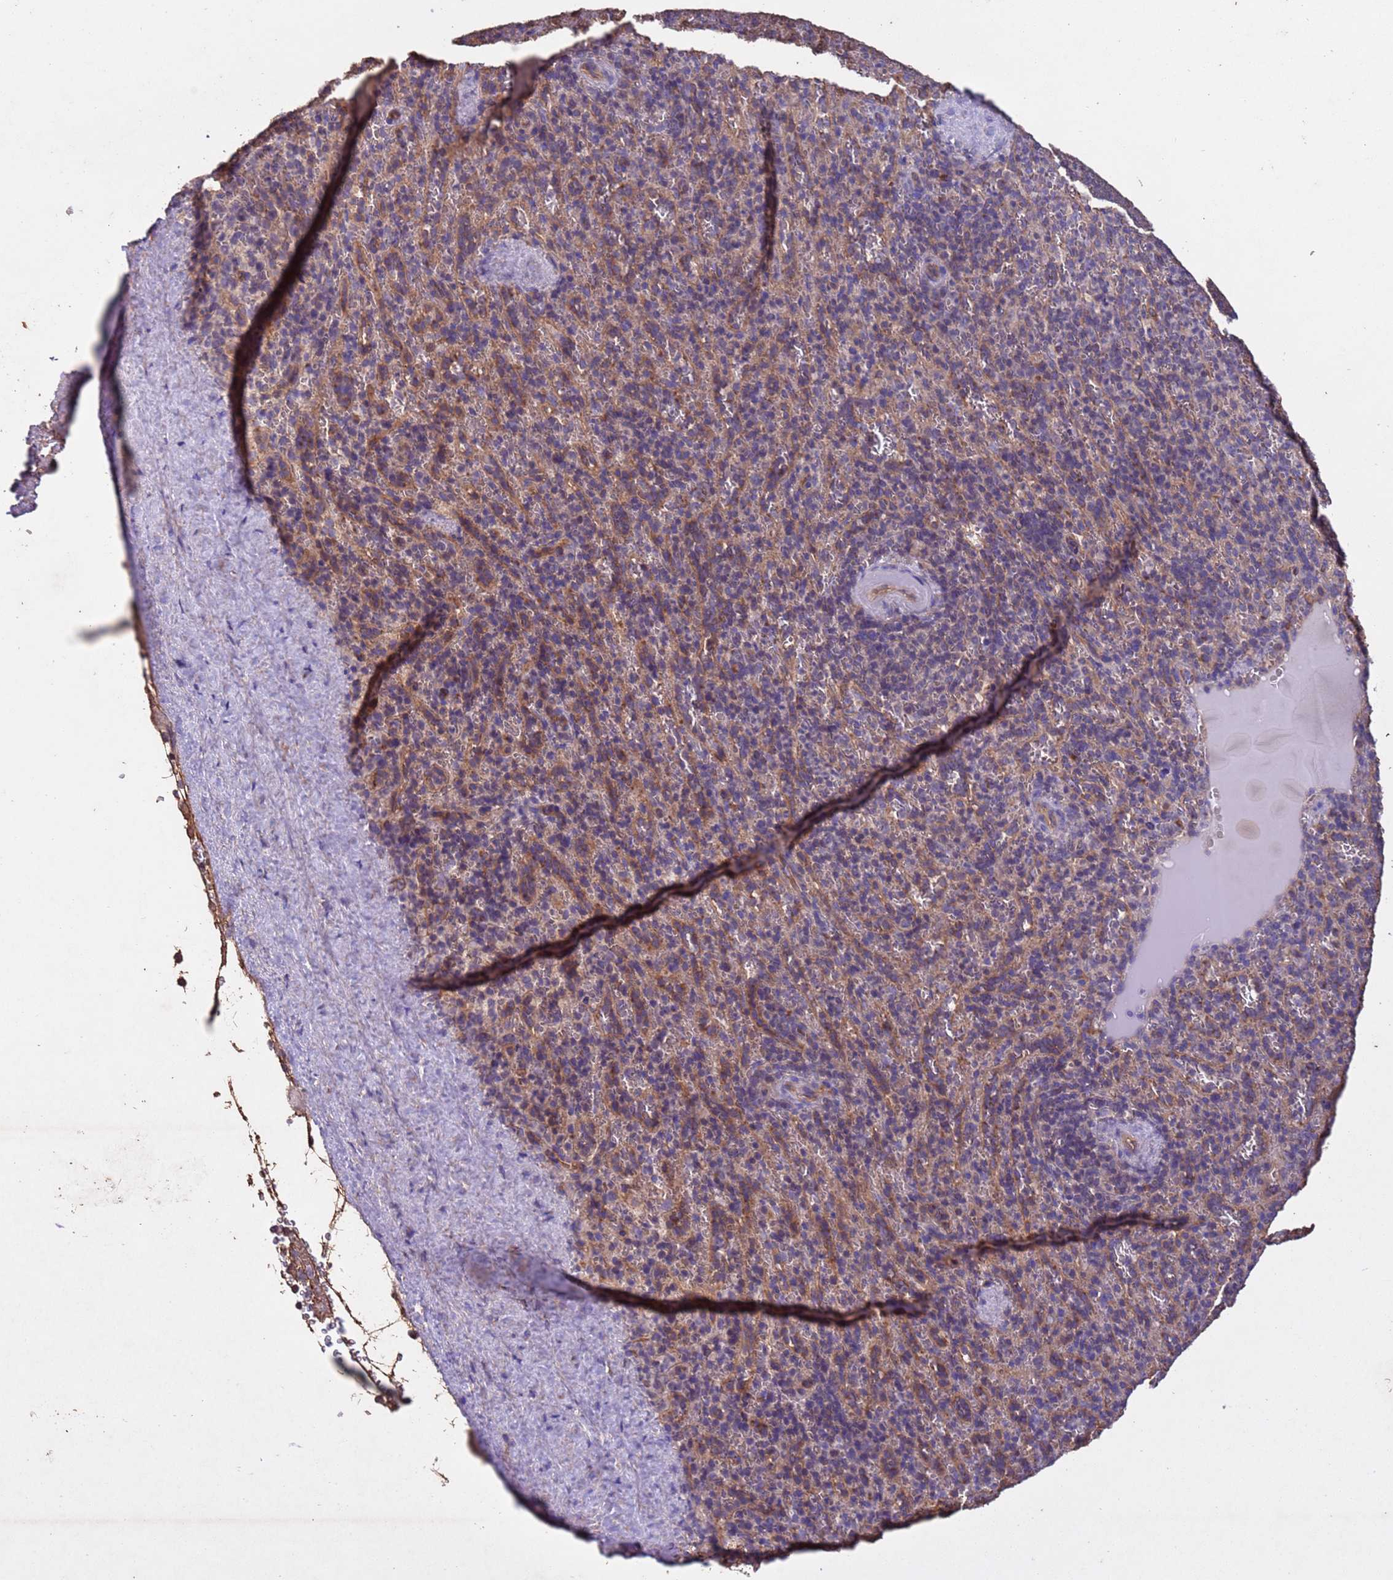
{"staining": {"intensity": "weak", "quantity": "<25%", "location": "cytoplasmic/membranous"}, "tissue": "spleen", "cell_type": "Cells in red pulp", "image_type": "normal", "snomed": [{"axis": "morphology", "description": "Normal tissue, NOS"}, {"axis": "topography", "description": "Spleen"}], "caption": "Unremarkable spleen was stained to show a protein in brown. There is no significant expression in cells in red pulp. (DAB (3,3'-diaminobenzidine) IHC visualized using brightfield microscopy, high magnification).", "gene": "MTX3", "patient": {"sex": "female", "age": 21}}